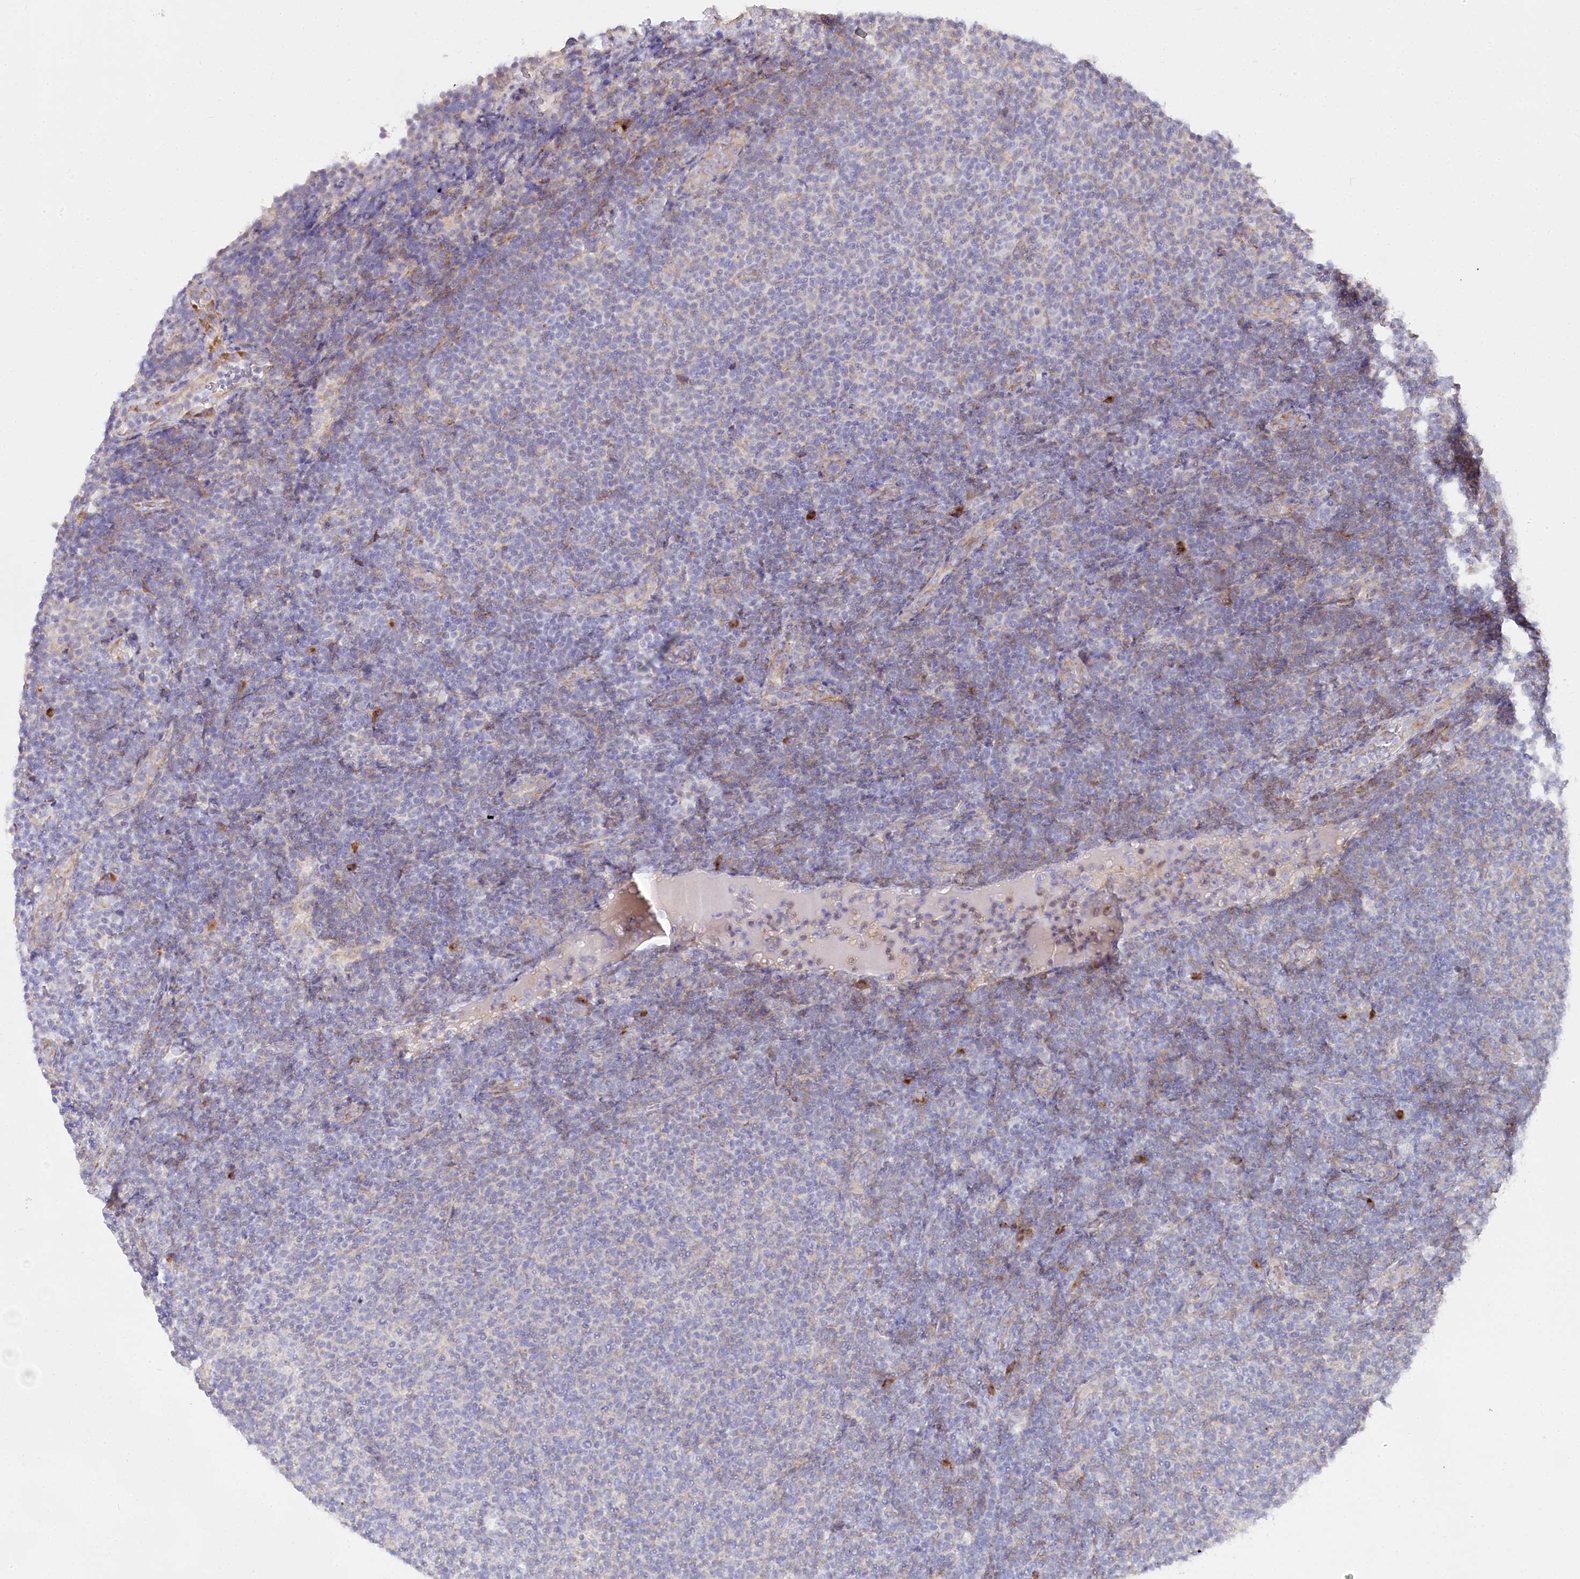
{"staining": {"intensity": "weak", "quantity": "<25%", "location": "cytoplasmic/membranous"}, "tissue": "lymphoma", "cell_type": "Tumor cells", "image_type": "cancer", "snomed": [{"axis": "morphology", "description": "Malignant lymphoma, non-Hodgkin's type, Low grade"}, {"axis": "topography", "description": "Lymph node"}], "caption": "There is no significant positivity in tumor cells of lymphoma.", "gene": "POGLUT1", "patient": {"sex": "male", "age": 66}}